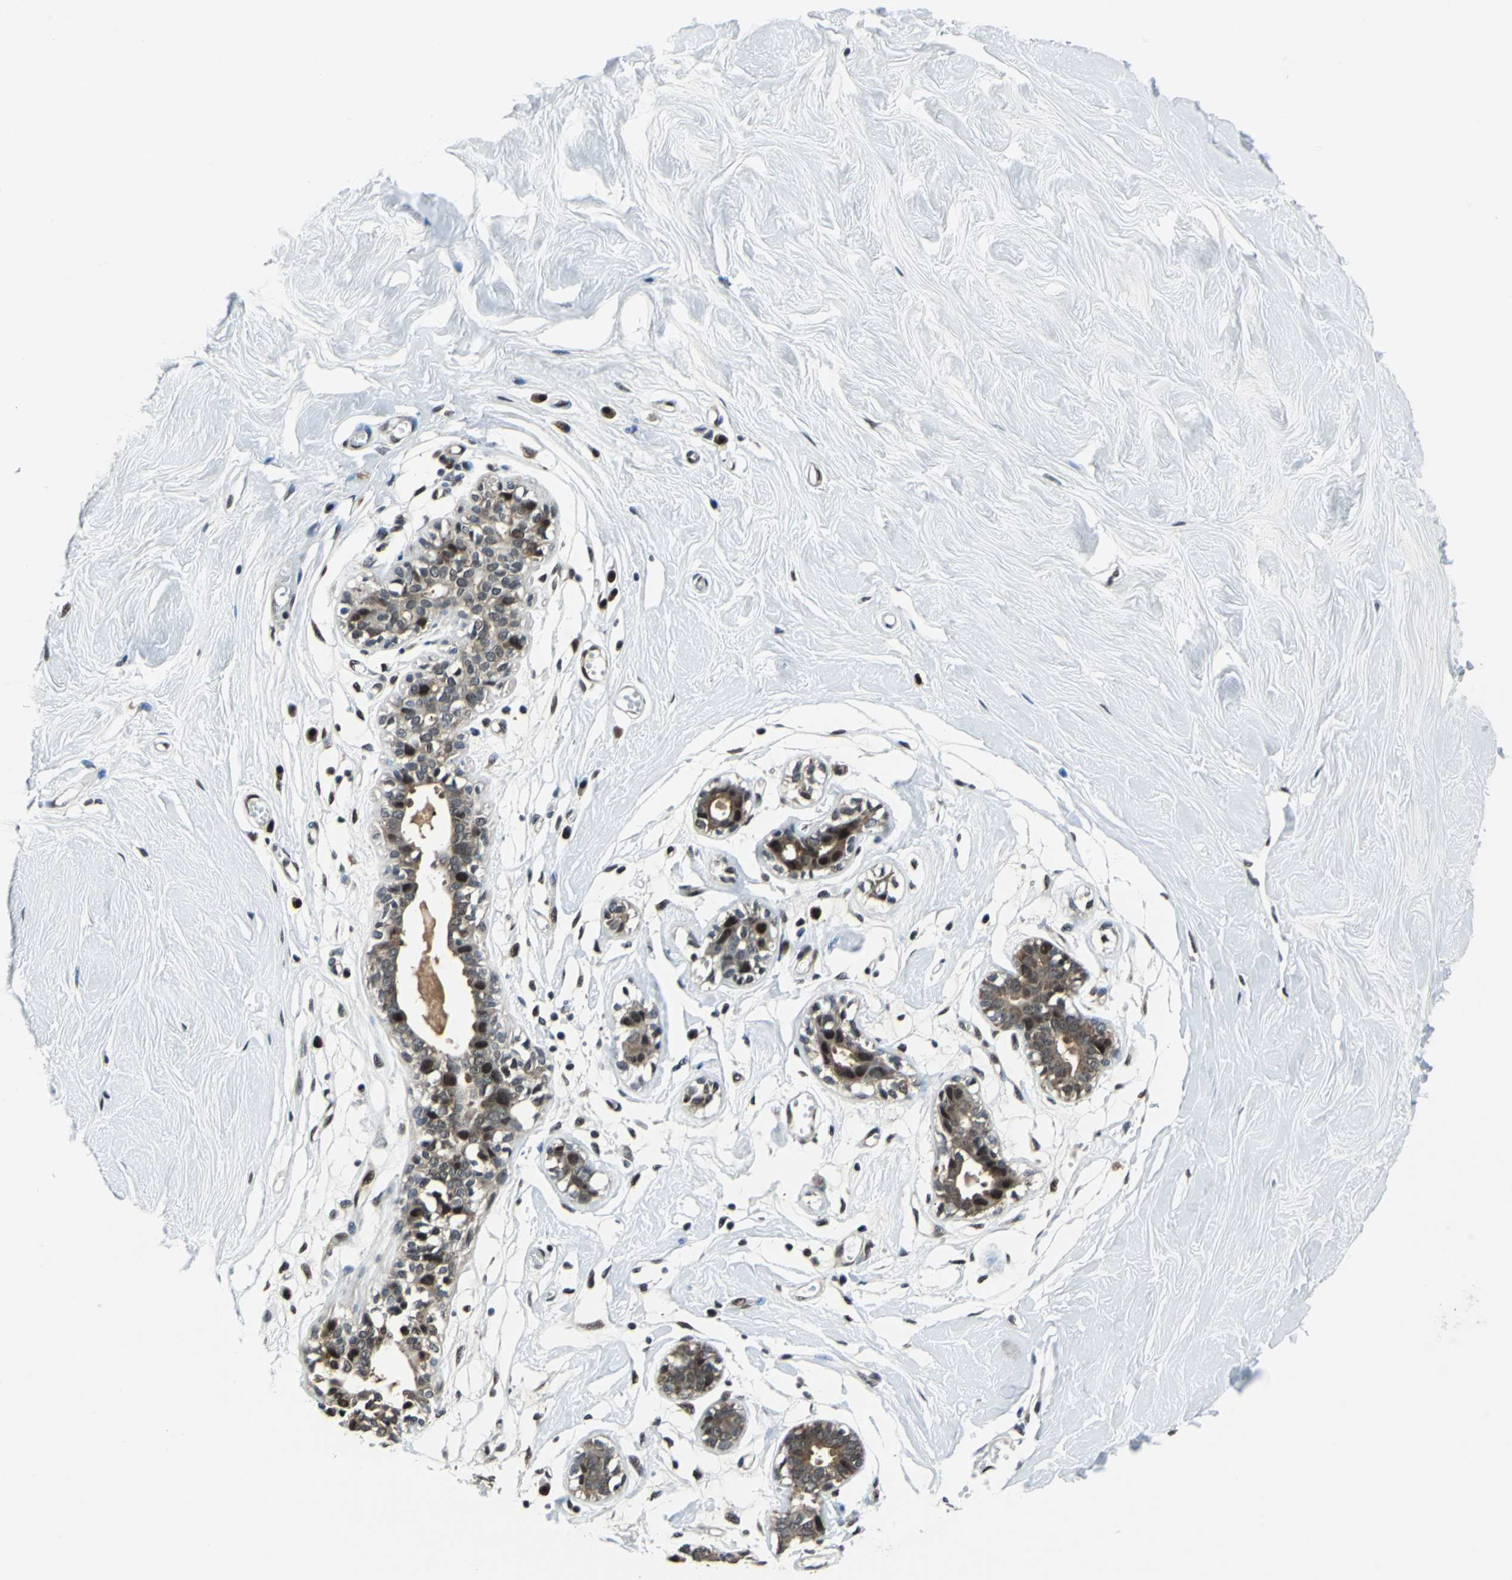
{"staining": {"intensity": "weak", "quantity": ">75%", "location": "nuclear"}, "tissue": "breast", "cell_type": "Adipocytes", "image_type": "normal", "snomed": [{"axis": "morphology", "description": "Normal tissue, NOS"}, {"axis": "topography", "description": "Breast"}, {"axis": "topography", "description": "Soft tissue"}], "caption": "Breast stained with a protein marker exhibits weak staining in adipocytes.", "gene": "POLR3K", "patient": {"sex": "female", "age": 25}}